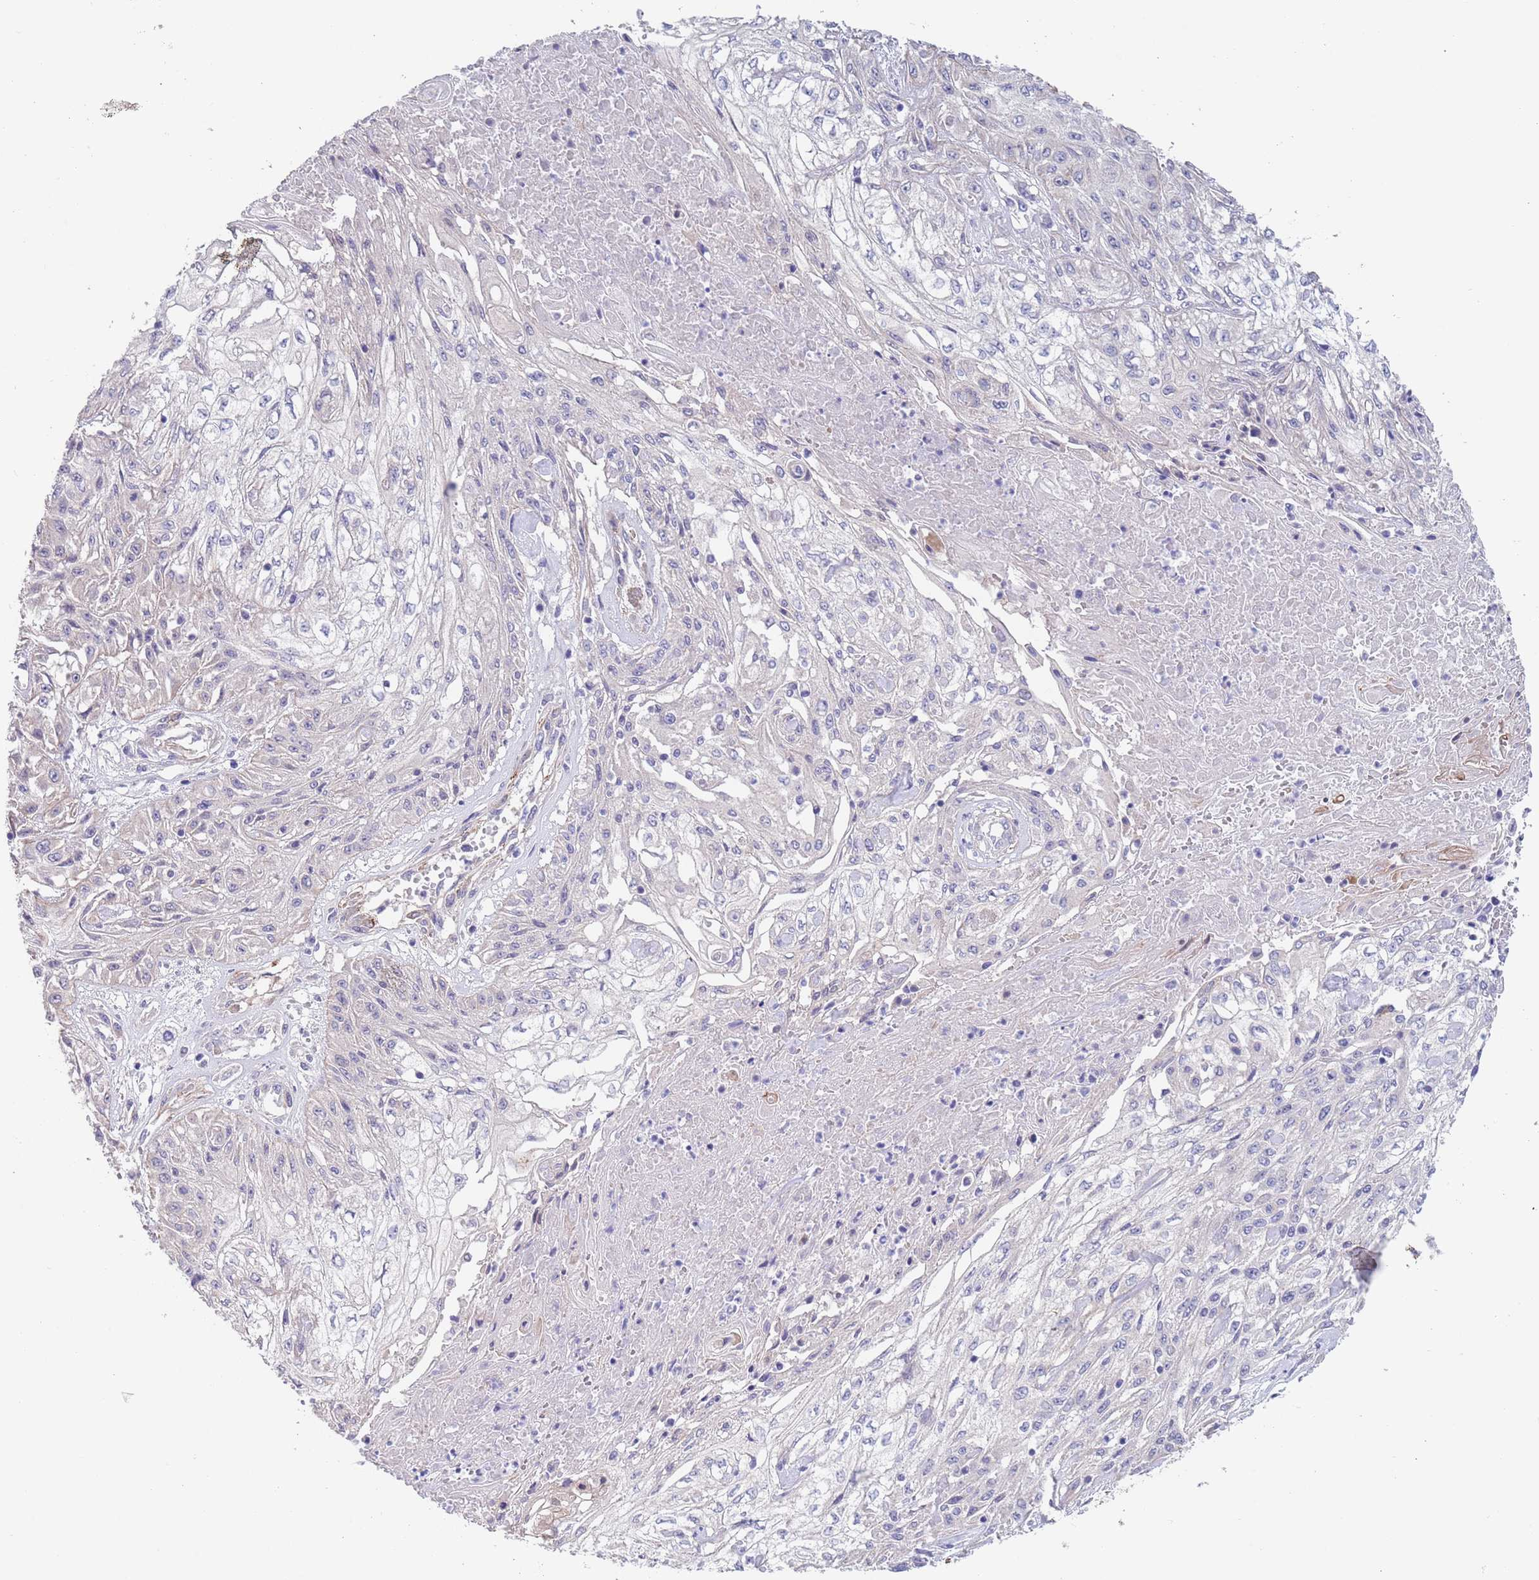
{"staining": {"intensity": "negative", "quantity": "none", "location": "none"}, "tissue": "skin cancer", "cell_type": "Tumor cells", "image_type": "cancer", "snomed": [{"axis": "morphology", "description": "Squamous cell carcinoma, NOS"}, {"axis": "morphology", "description": "Squamous cell carcinoma, metastatic, NOS"}, {"axis": "topography", "description": "Skin"}, {"axis": "topography", "description": "Lymph node"}], "caption": "Immunohistochemistry histopathology image of skin cancer stained for a protein (brown), which exhibits no staining in tumor cells.", "gene": "RNF169", "patient": {"sex": "male", "age": 75}}